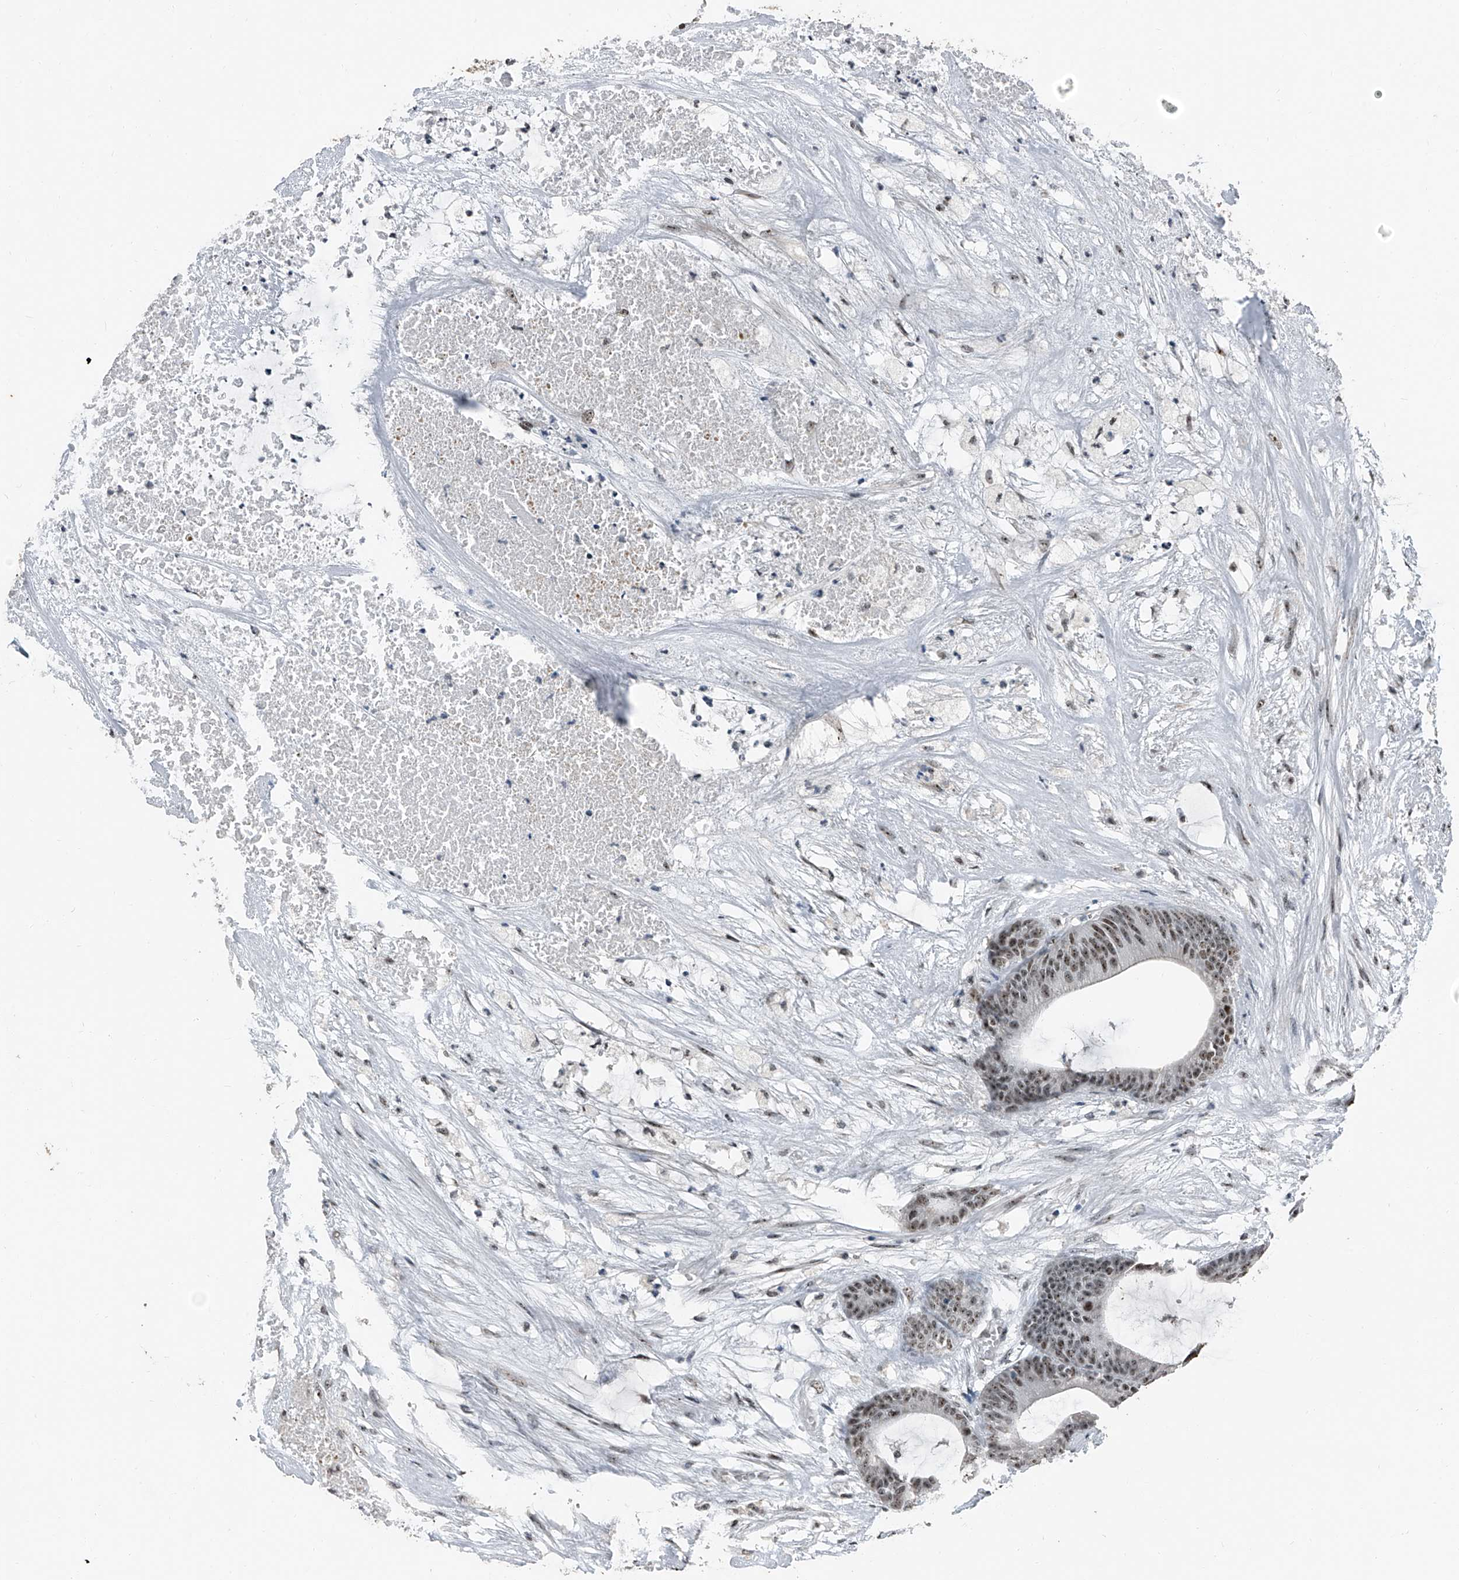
{"staining": {"intensity": "moderate", "quantity": ">75%", "location": "nuclear"}, "tissue": "colorectal cancer", "cell_type": "Tumor cells", "image_type": "cancer", "snomed": [{"axis": "morphology", "description": "Adenocarcinoma, NOS"}, {"axis": "topography", "description": "Colon"}], "caption": "Protein expression analysis of human colorectal cancer reveals moderate nuclear staining in approximately >75% of tumor cells.", "gene": "TCOF1", "patient": {"sex": "female", "age": 84}}